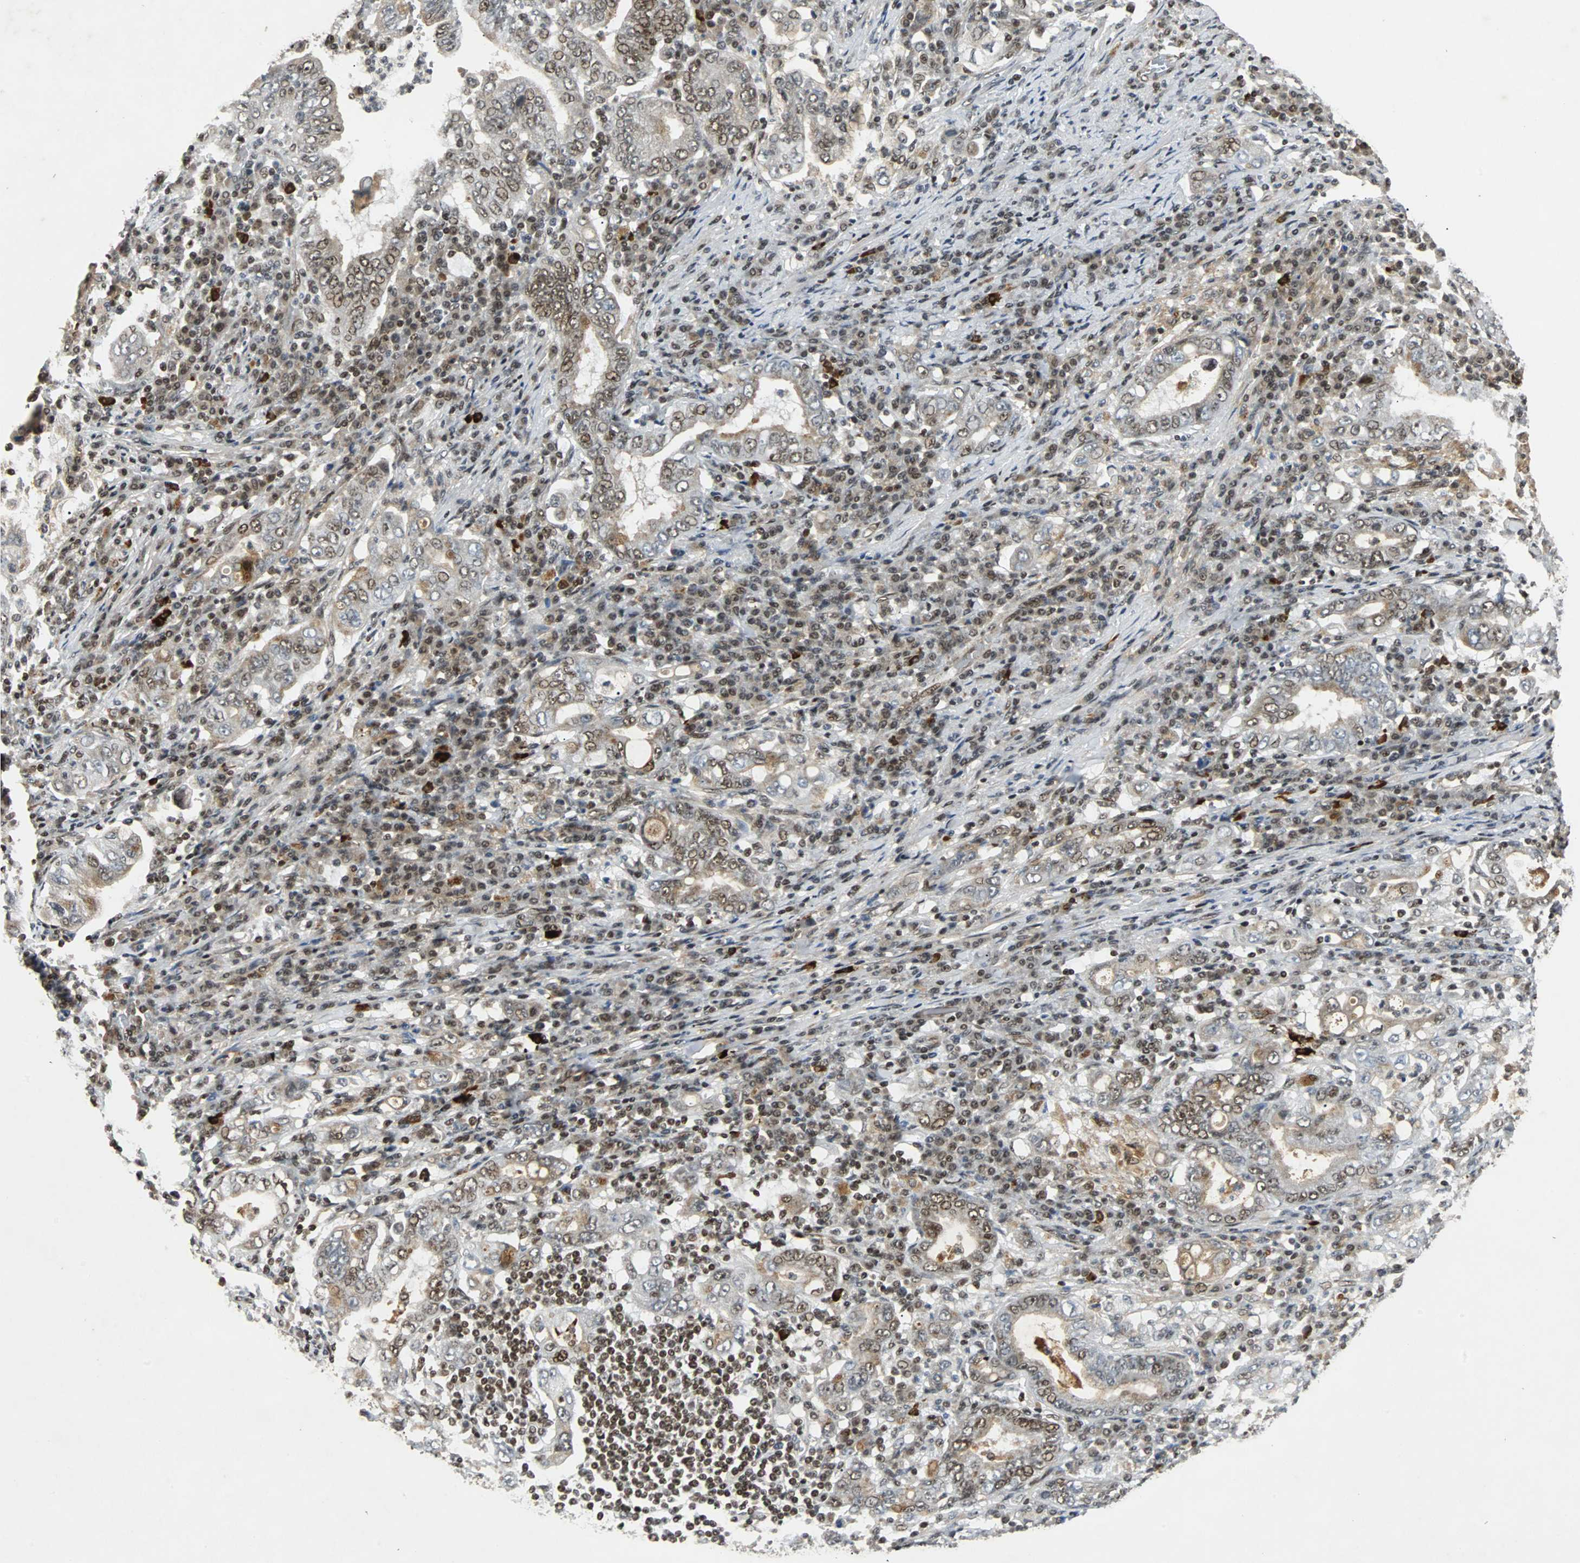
{"staining": {"intensity": "moderate", "quantity": ">75%", "location": "nuclear"}, "tissue": "stomach cancer", "cell_type": "Tumor cells", "image_type": "cancer", "snomed": [{"axis": "morphology", "description": "Normal tissue, NOS"}, {"axis": "morphology", "description": "Adenocarcinoma, NOS"}, {"axis": "topography", "description": "Esophagus"}, {"axis": "topography", "description": "Stomach, upper"}, {"axis": "topography", "description": "Peripheral nerve tissue"}], "caption": "Protein expression analysis of human stomach adenocarcinoma reveals moderate nuclear positivity in approximately >75% of tumor cells.", "gene": "TAF5", "patient": {"sex": "male", "age": 62}}